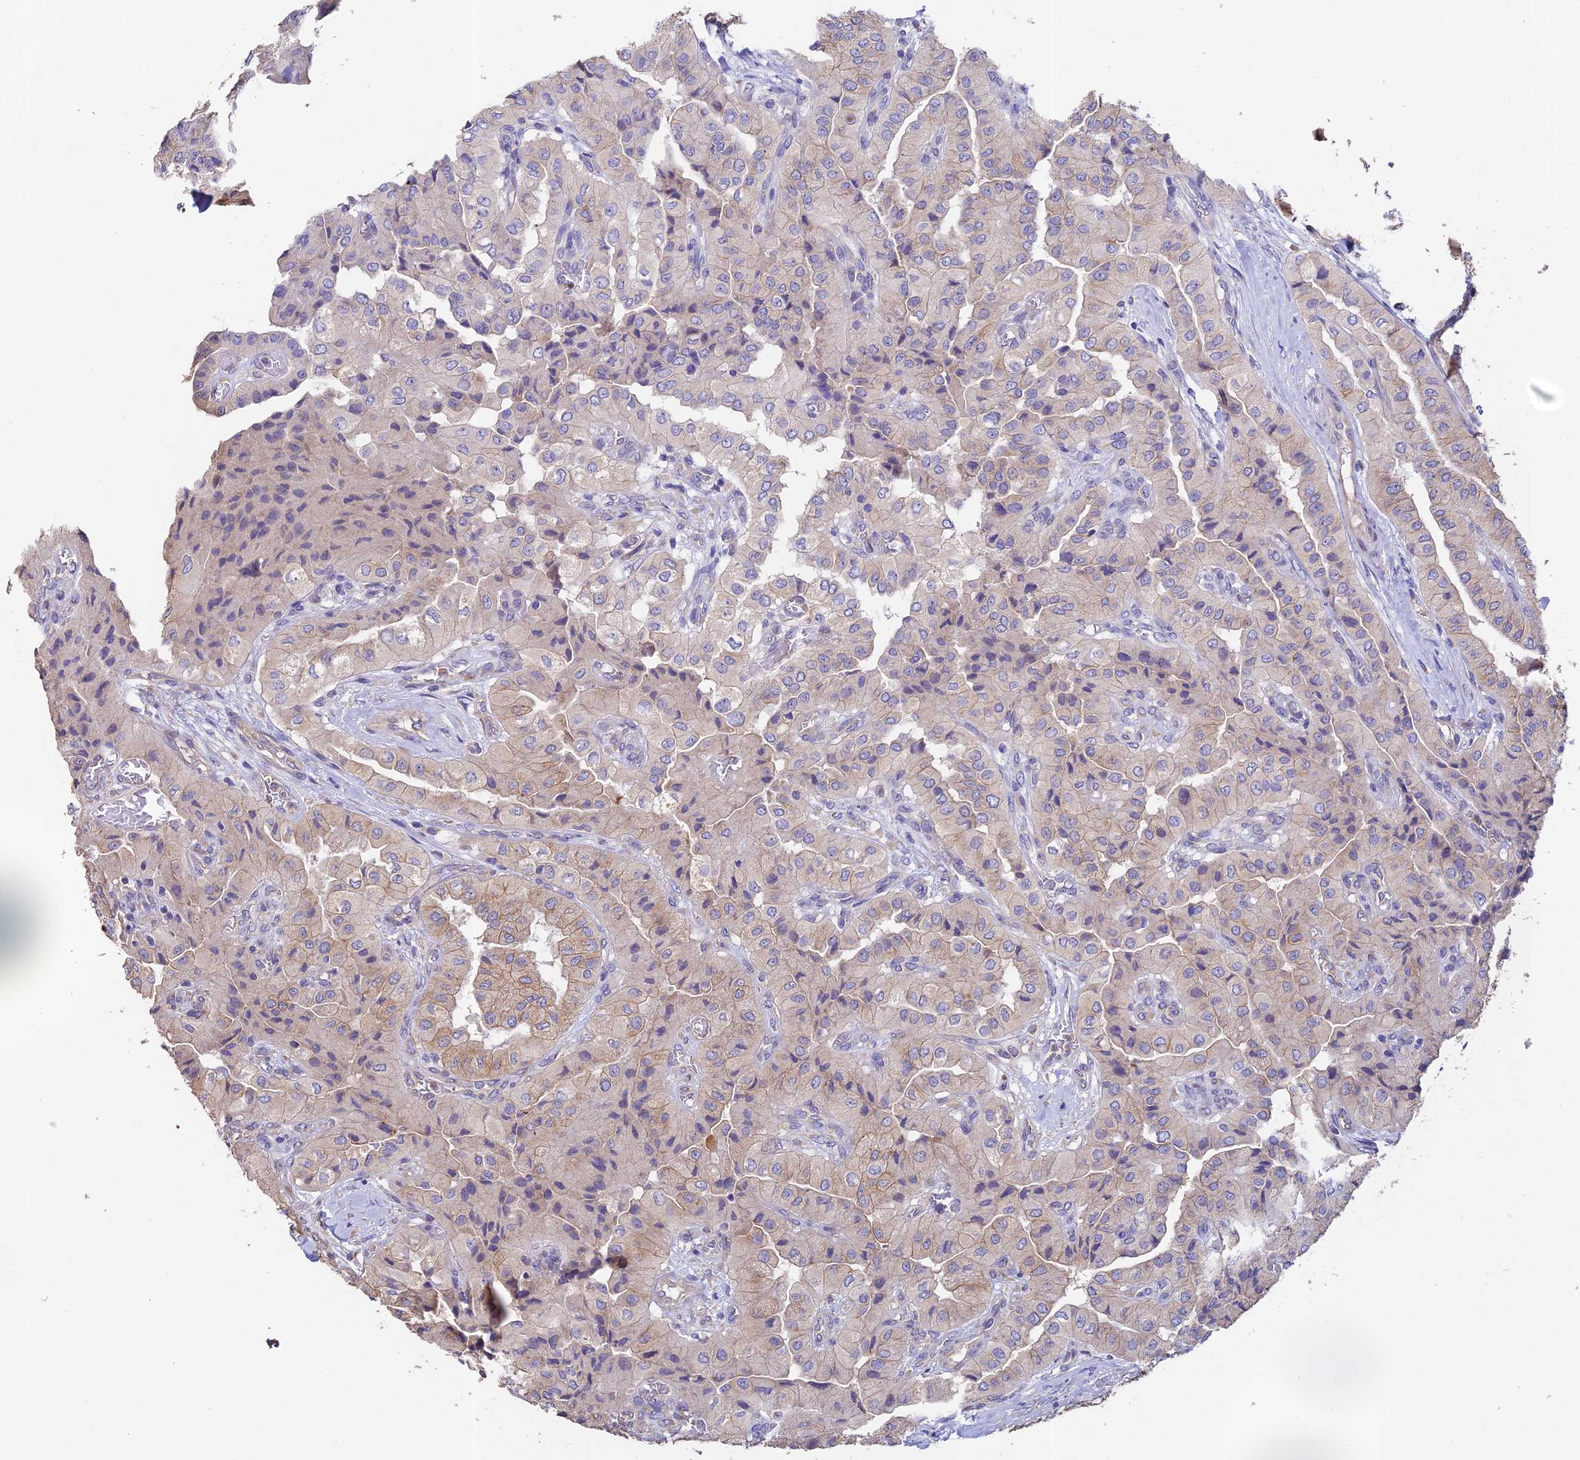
{"staining": {"intensity": "moderate", "quantity": "<25%", "location": "cytoplasmic/membranous"}, "tissue": "head and neck cancer", "cell_type": "Tumor cells", "image_type": "cancer", "snomed": [{"axis": "morphology", "description": "Adenocarcinoma, NOS"}, {"axis": "topography", "description": "Head-Neck"}], "caption": "Immunohistochemical staining of human adenocarcinoma (head and neck) demonstrates low levels of moderate cytoplasmic/membranous protein positivity in approximately <25% of tumor cells.", "gene": "EMC3", "patient": {"sex": "male", "age": 66}}